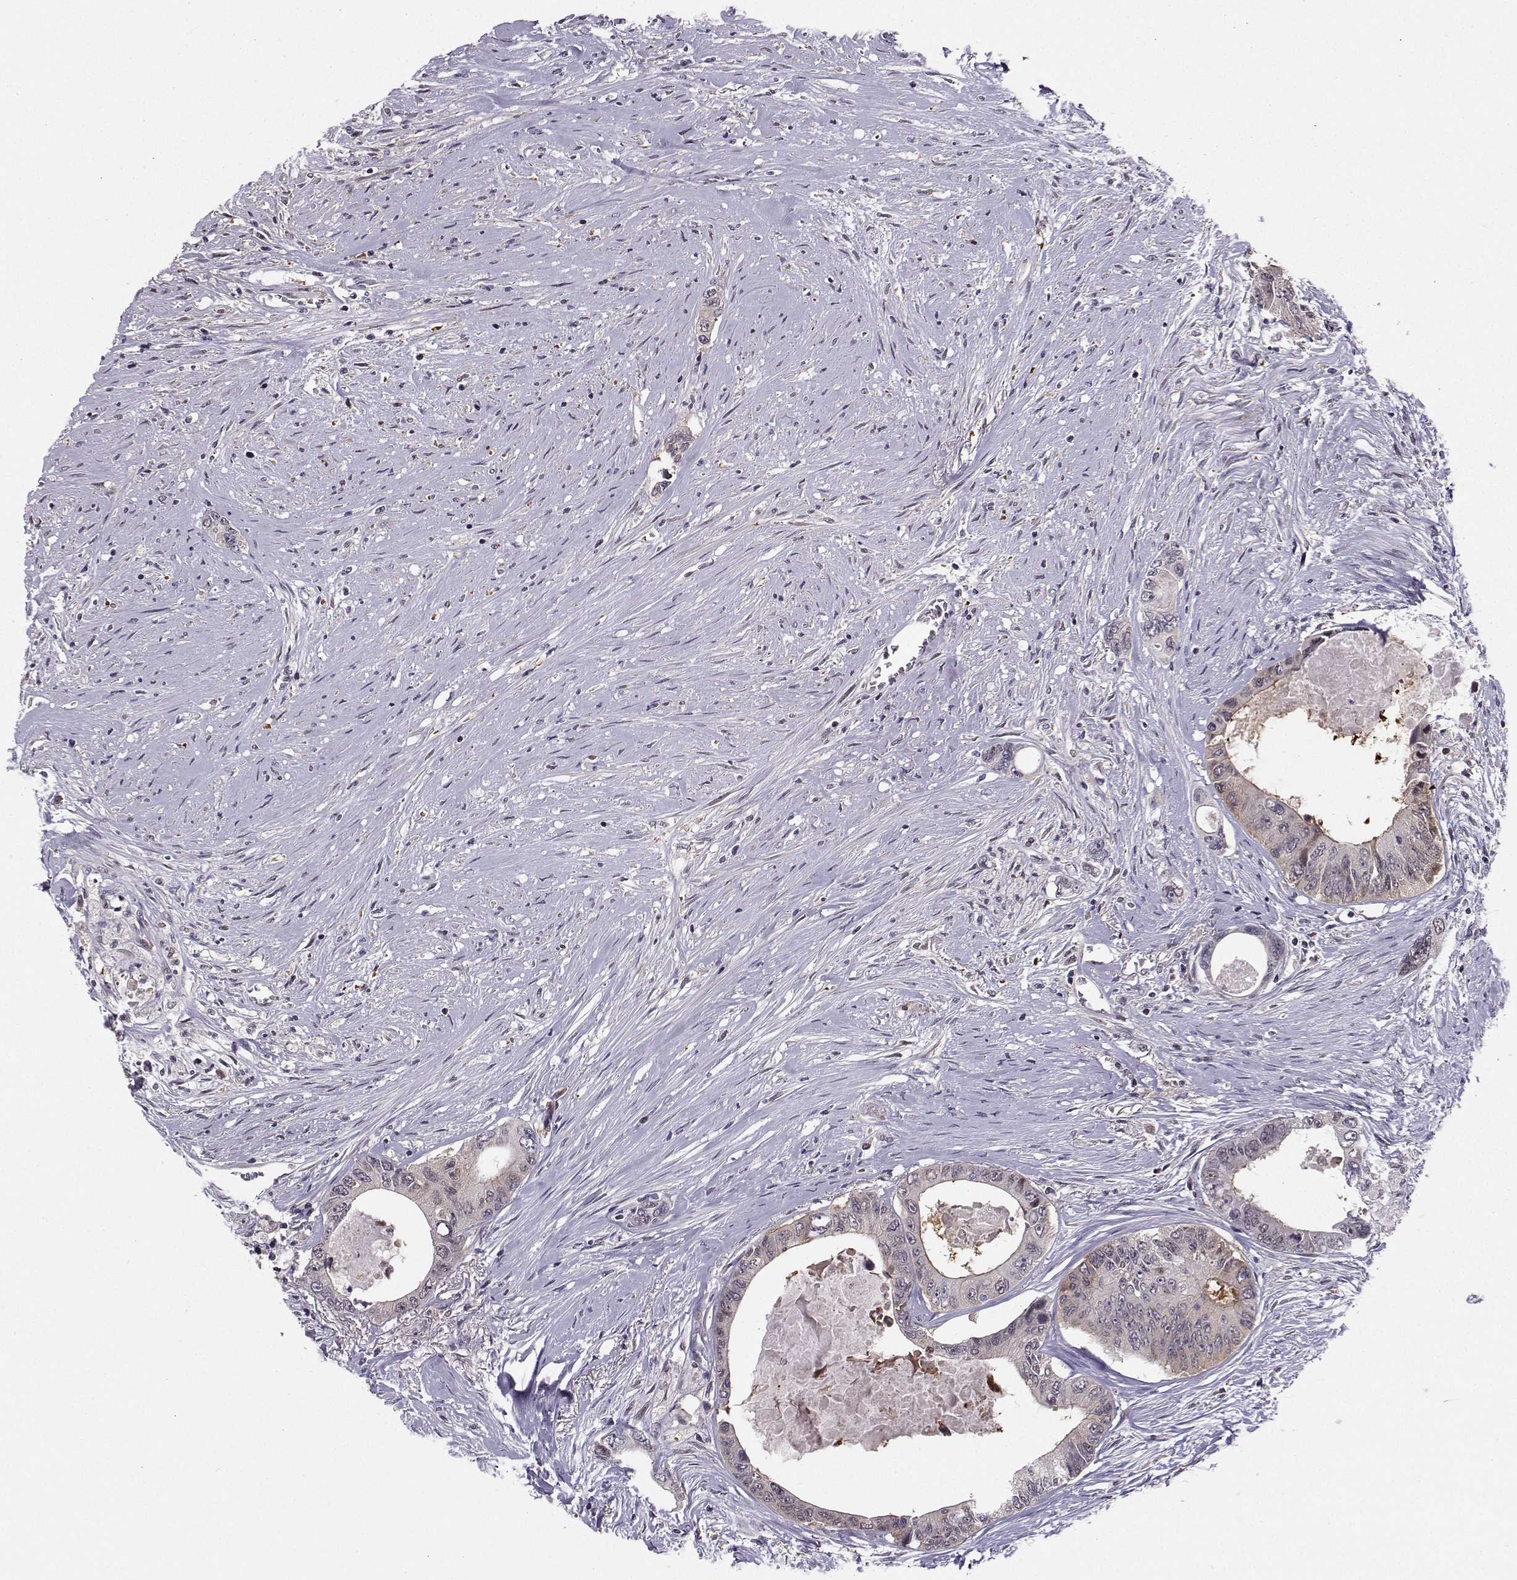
{"staining": {"intensity": "negative", "quantity": "none", "location": "none"}, "tissue": "colorectal cancer", "cell_type": "Tumor cells", "image_type": "cancer", "snomed": [{"axis": "morphology", "description": "Adenocarcinoma, NOS"}, {"axis": "topography", "description": "Rectum"}], "caption": "Micrograph shows no significant protein positivity in tumor cells of adenocarcinoma (colorectal).", "gene": "PKP2", "patient": {"sex": "male", "age": 59}}